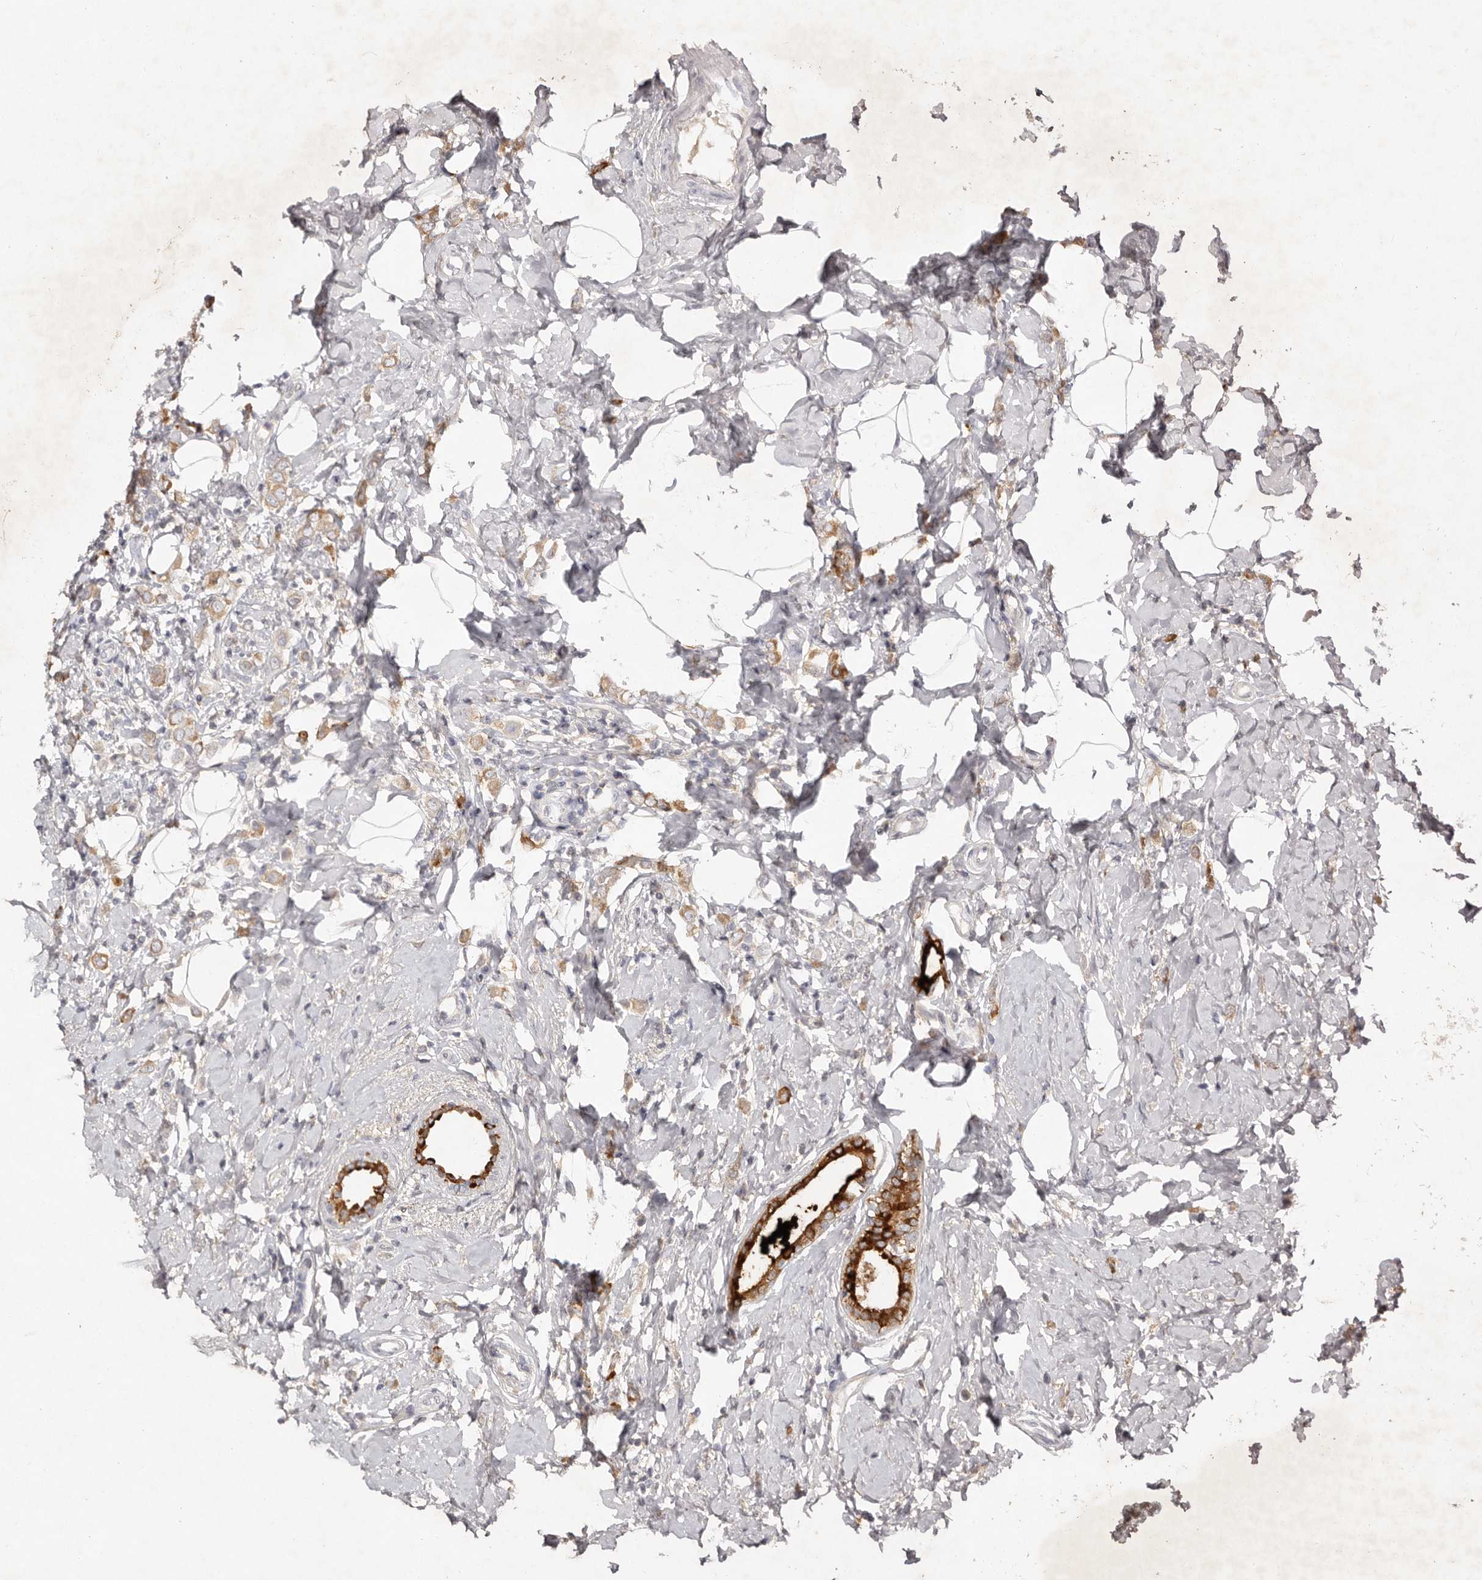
{"staining": {"intensity": "moderate", "quantity": ">75%", "location": "cytoplasmic/membranous"}, "tissue": "breast cancer", "cell_type": "Tumor cells", "image_type": "cancer", "snomed": [{"axis": "morphology", "description": "Lobular carcinoma"}, {"axis": "topography", "description": "Breast"}], "caption": "A photomicrograph of human breast cancer stained for a protein demonstrates moderate cytoplasmic/membranous brown staining in tumor cells. The staining is performed using DAB brown chromogen to label protein expression. The nuclei are counter-stained blue using hematoxylin.", "gene": "SCUBE2", "patient": {"sex": "female", "age": 47}}